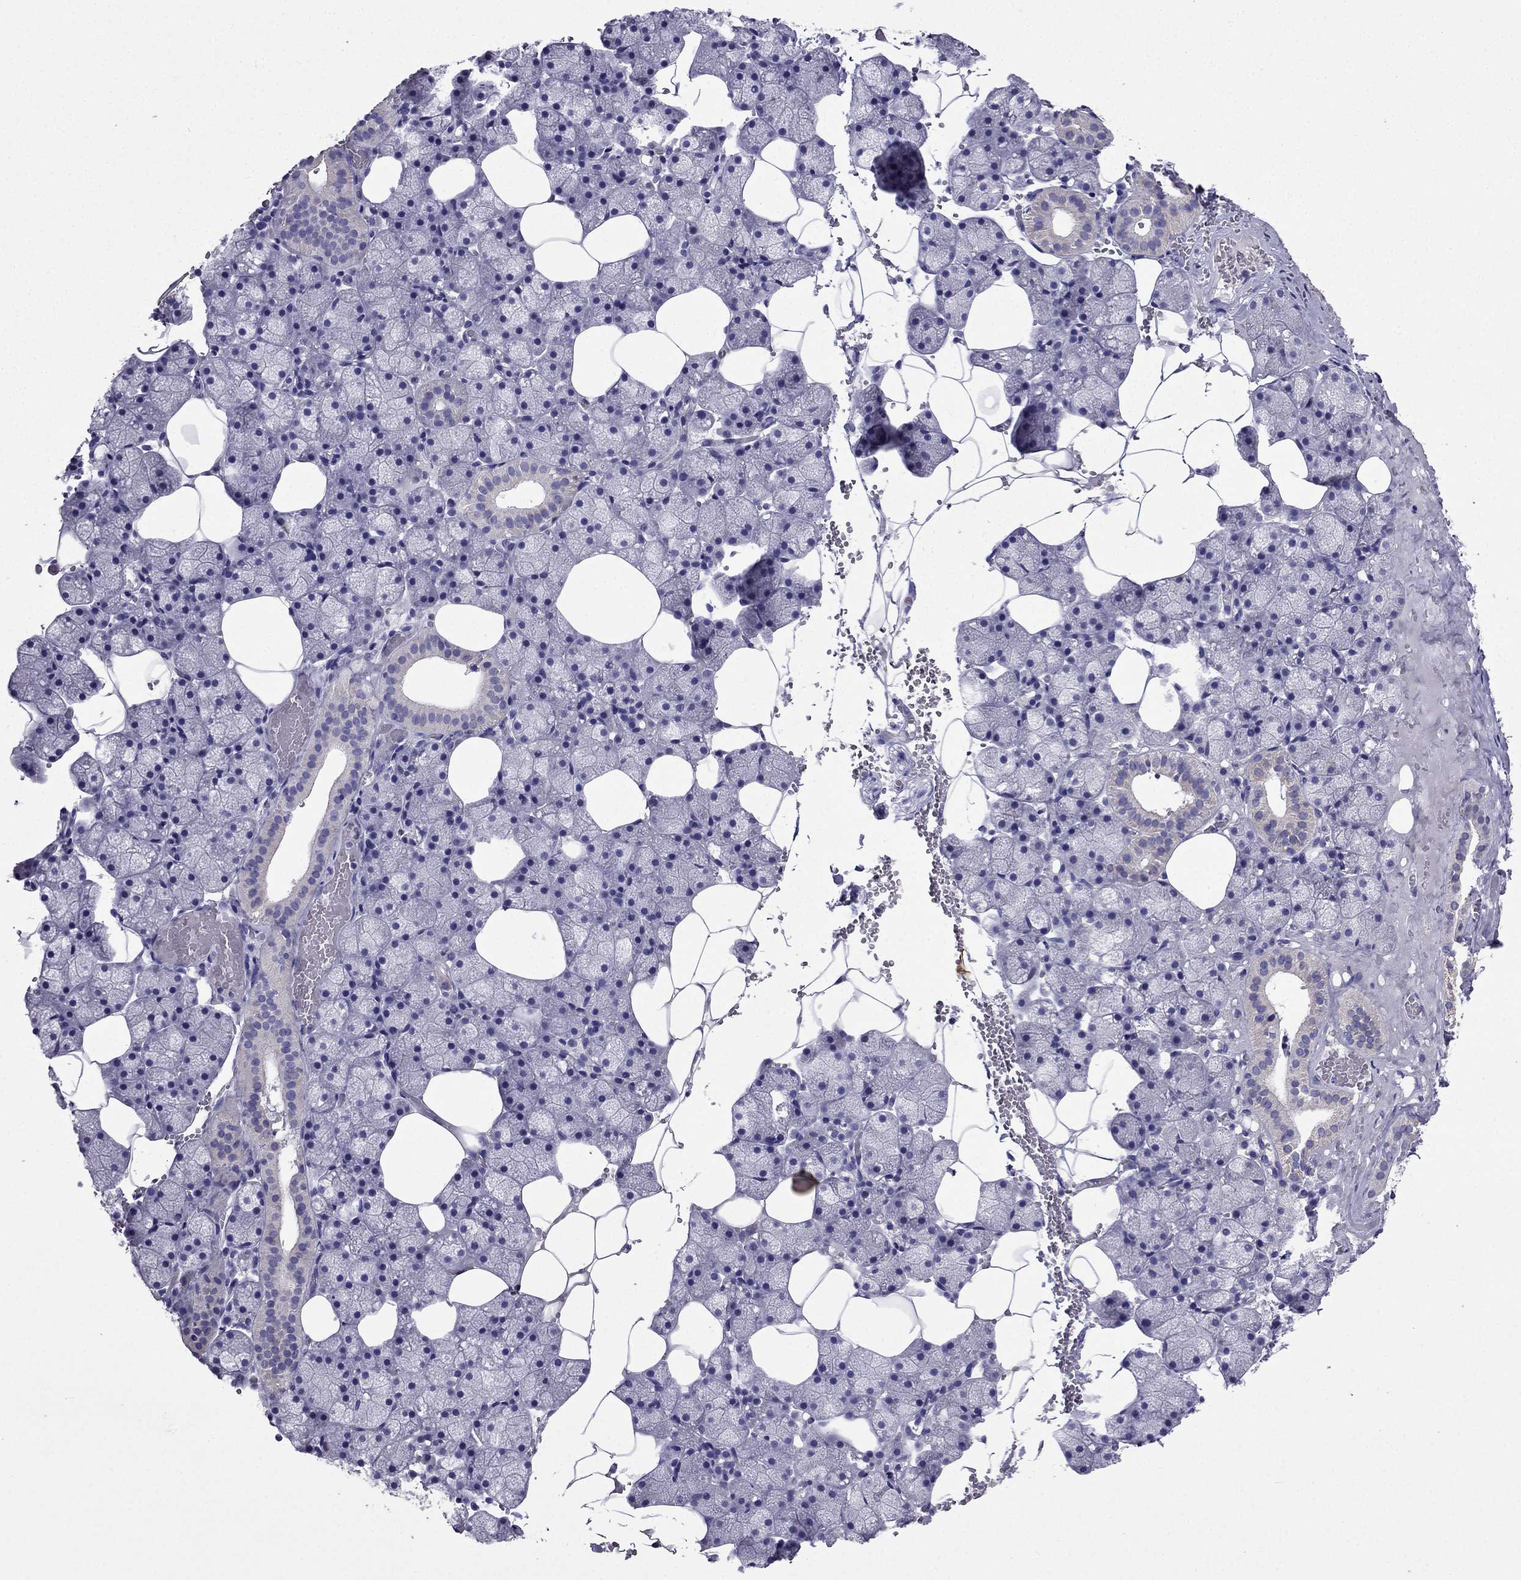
{"staining": {"intensity": "negative", "quantity": "none", "location": "none"}, "tissue": "salivary gland", "cell_type": "Glandular cells", "image_type": "normal", "snomed": [{"axis": "morphology", "description": "Normal tissue, NOS"}, {"axis": "topography", "description": "Salivary gland"}], "caption": "Salivary gland stained for a protein using immunohistochemistry exhibits no positivity glandular cells.", "gene": "DSC1", "patient": {"sex": "male", "age": 38}}